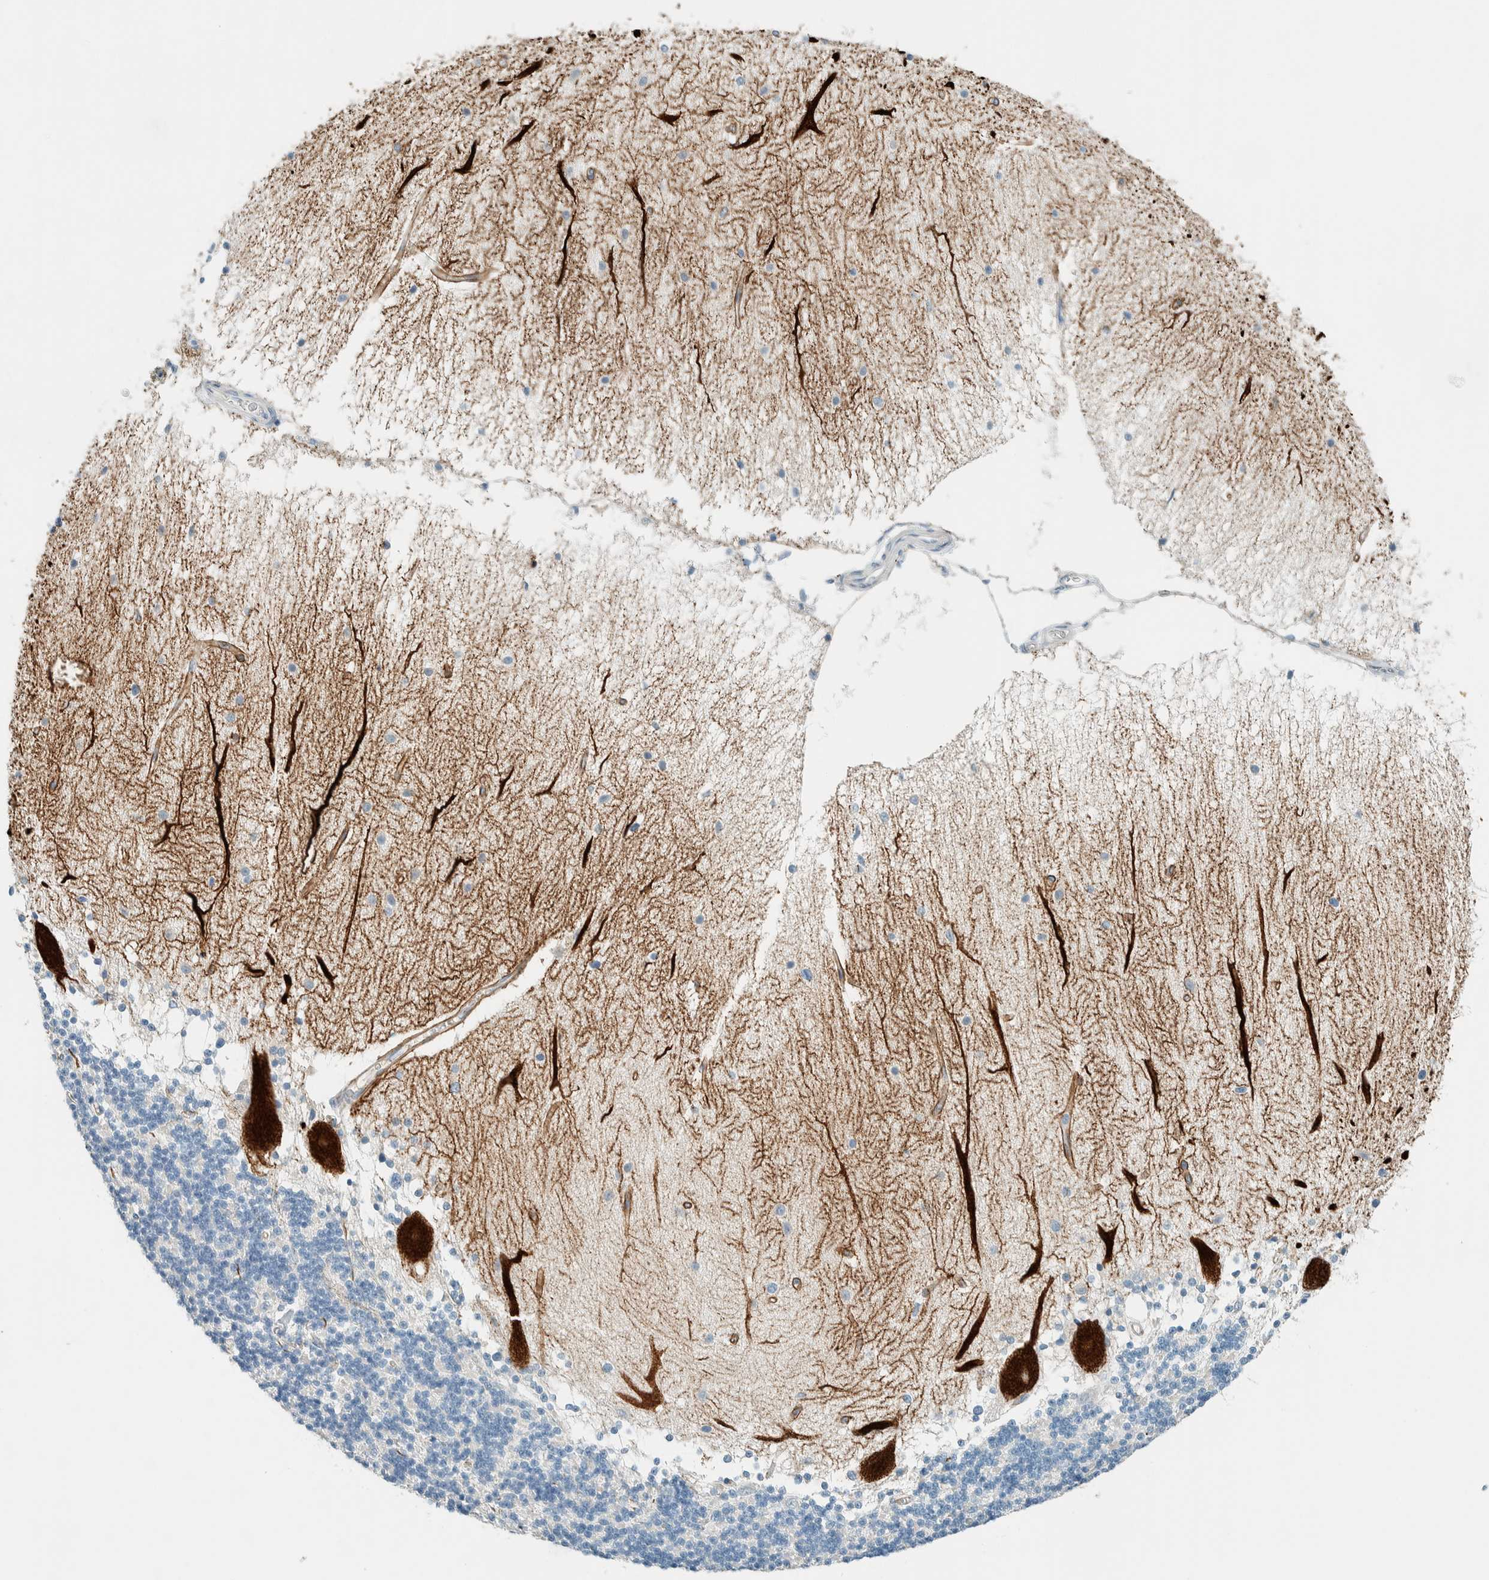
{"staining": {"intensity": "negative", "quantity": "none", "location": "none"}, "tissue": "cerebellum", "cell_type": "Cells in granular layer", "image_type": "normal", "snomed": [{"axis": "morphology", "description": "Normal tissue, NOS"}, {"axis": "topography", "description": "Cerebellum"}], "caption": "The immunohistochemistry (IHC) image has no significant expression in cells in granular layer of cerebellum. (DAB immunohistochemistry visualized using brightfield microscopy, high magnification).", "gene": "SLFN12", "patient": {"sex": "female", "age": 54}}